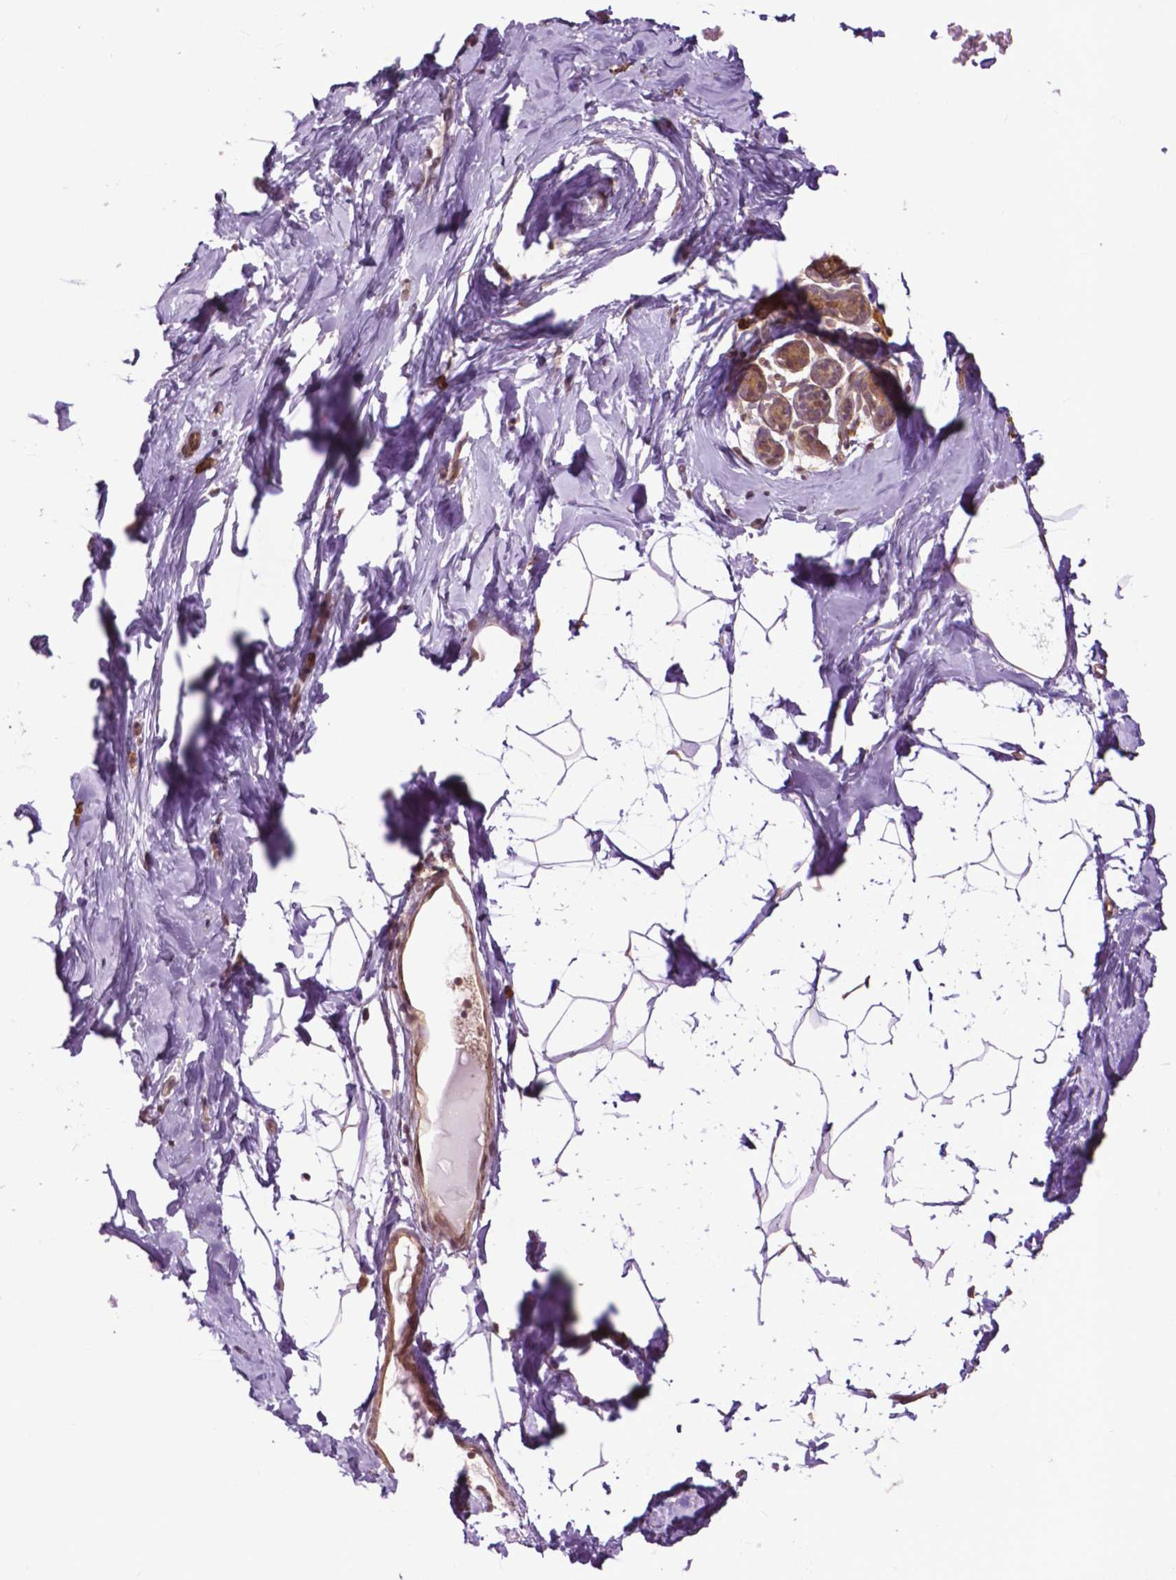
{"staining": {"intensity": "moderate", "quantity": "25%-75%", "location": "cytoplasmic/membranous"}, "tissue": "breast", "cell_type": "Adipocytes", "image_type": "normal", "snomed": [{"axis": "morphology", "description": "Normal tissue, NOS"}, {"axis": "topography", "description": "Breast"}], "caption": "Immunohistochemistry micrograph of benign human breast stained for a protein (brown), which exhibits medium levels of moderate cytoplasmic/membranous positivity in approximately 25%-75% of adipocytes.", "gene": "TMX2", "patient": {"sex": "female", "age": 32}}